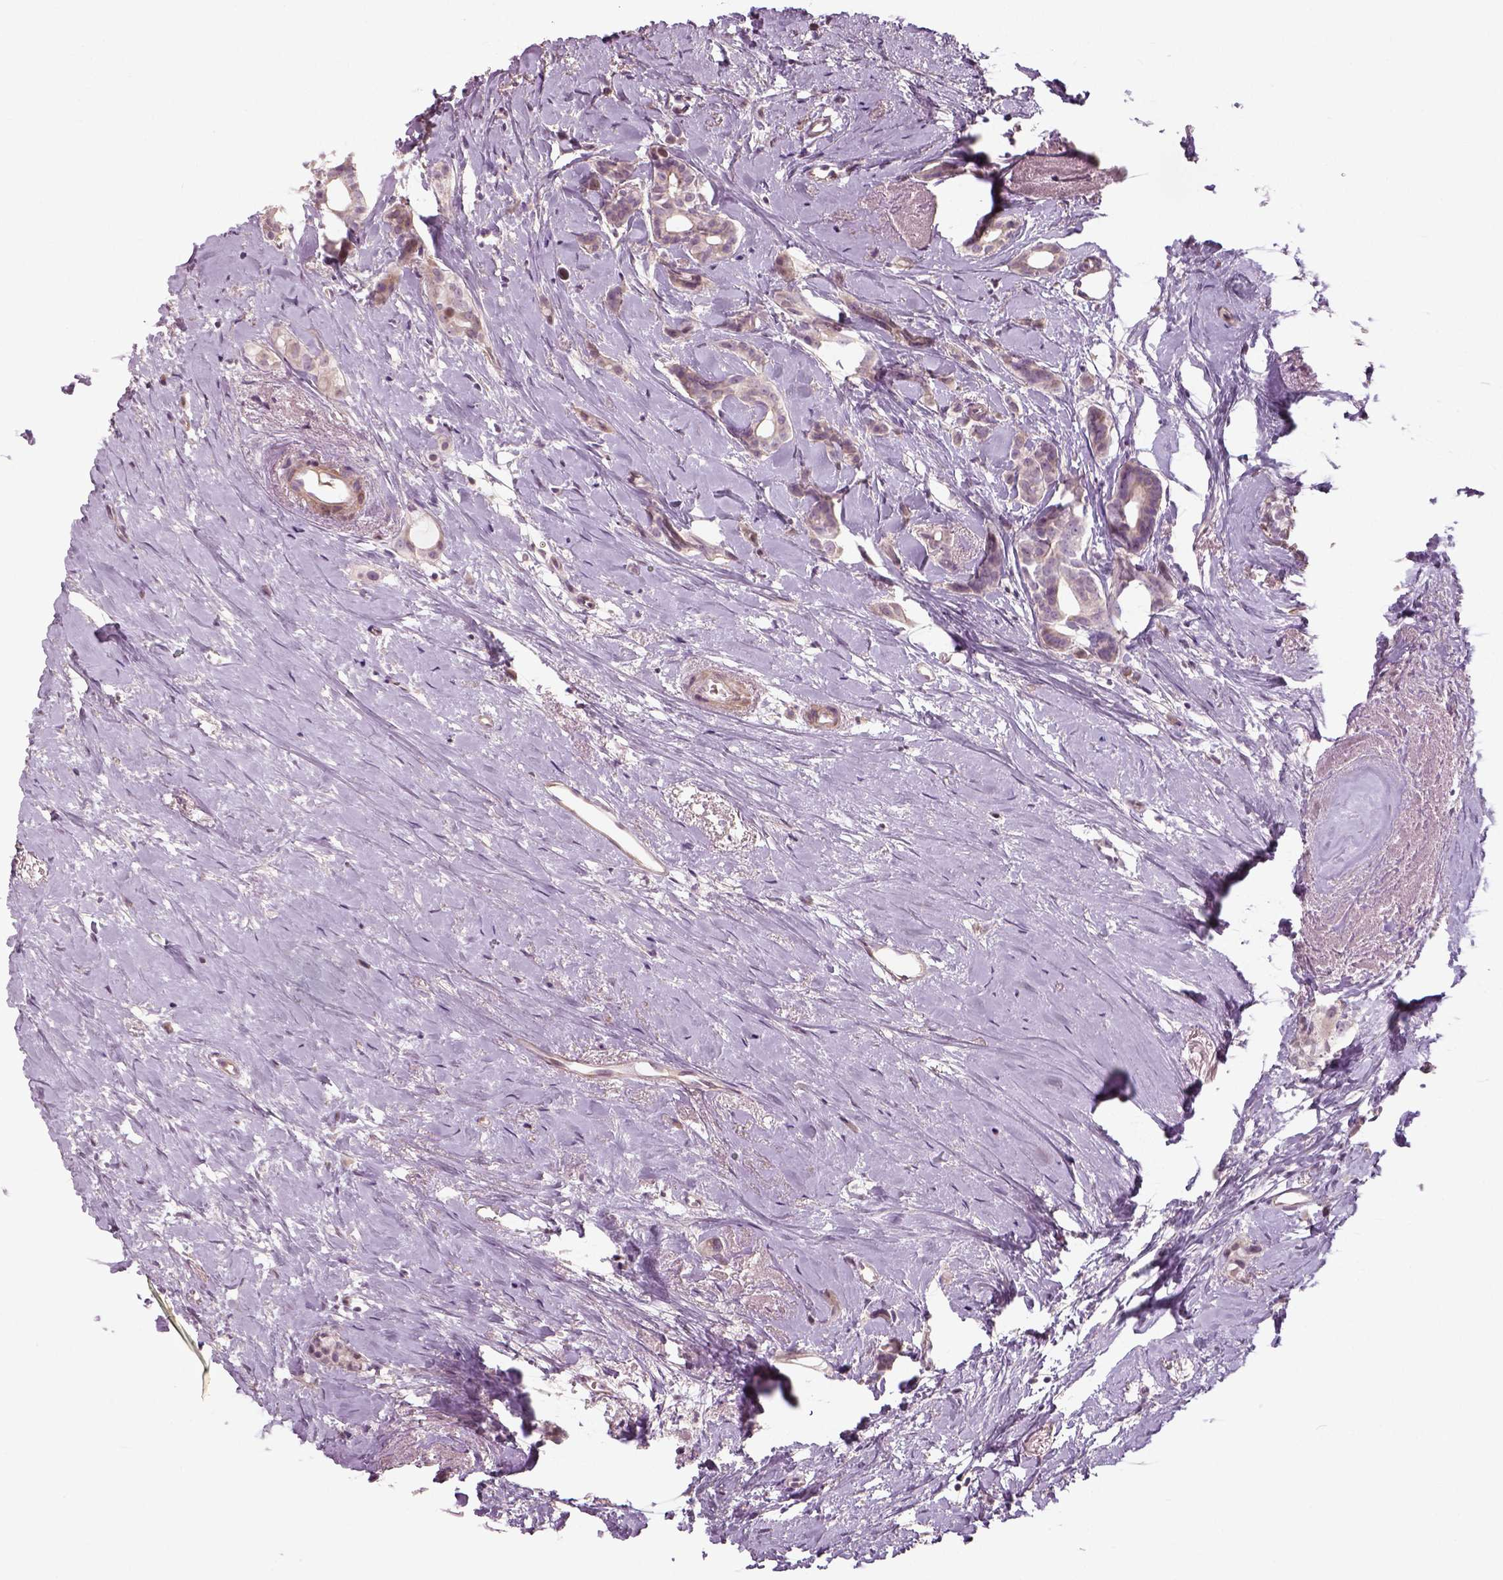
{"staining": {"intensity": "negative", "quantity": "none", "location": "none"}, "tissue": "breast cancer", "cell_type": "Tumor cells", "image_type": "cancer", "snomed": [{"axis": "morphology", "description": "Duct carcinoma"}, {"axis": "topography", "description": "Breast"}], "caption": "This is an immunohistochemistry (IHC) histopathology image of human breast cancer. There is no positivity in tumor cells.", "gene": "NECAB1", "patient": {"sex": "female", "age": 40}}